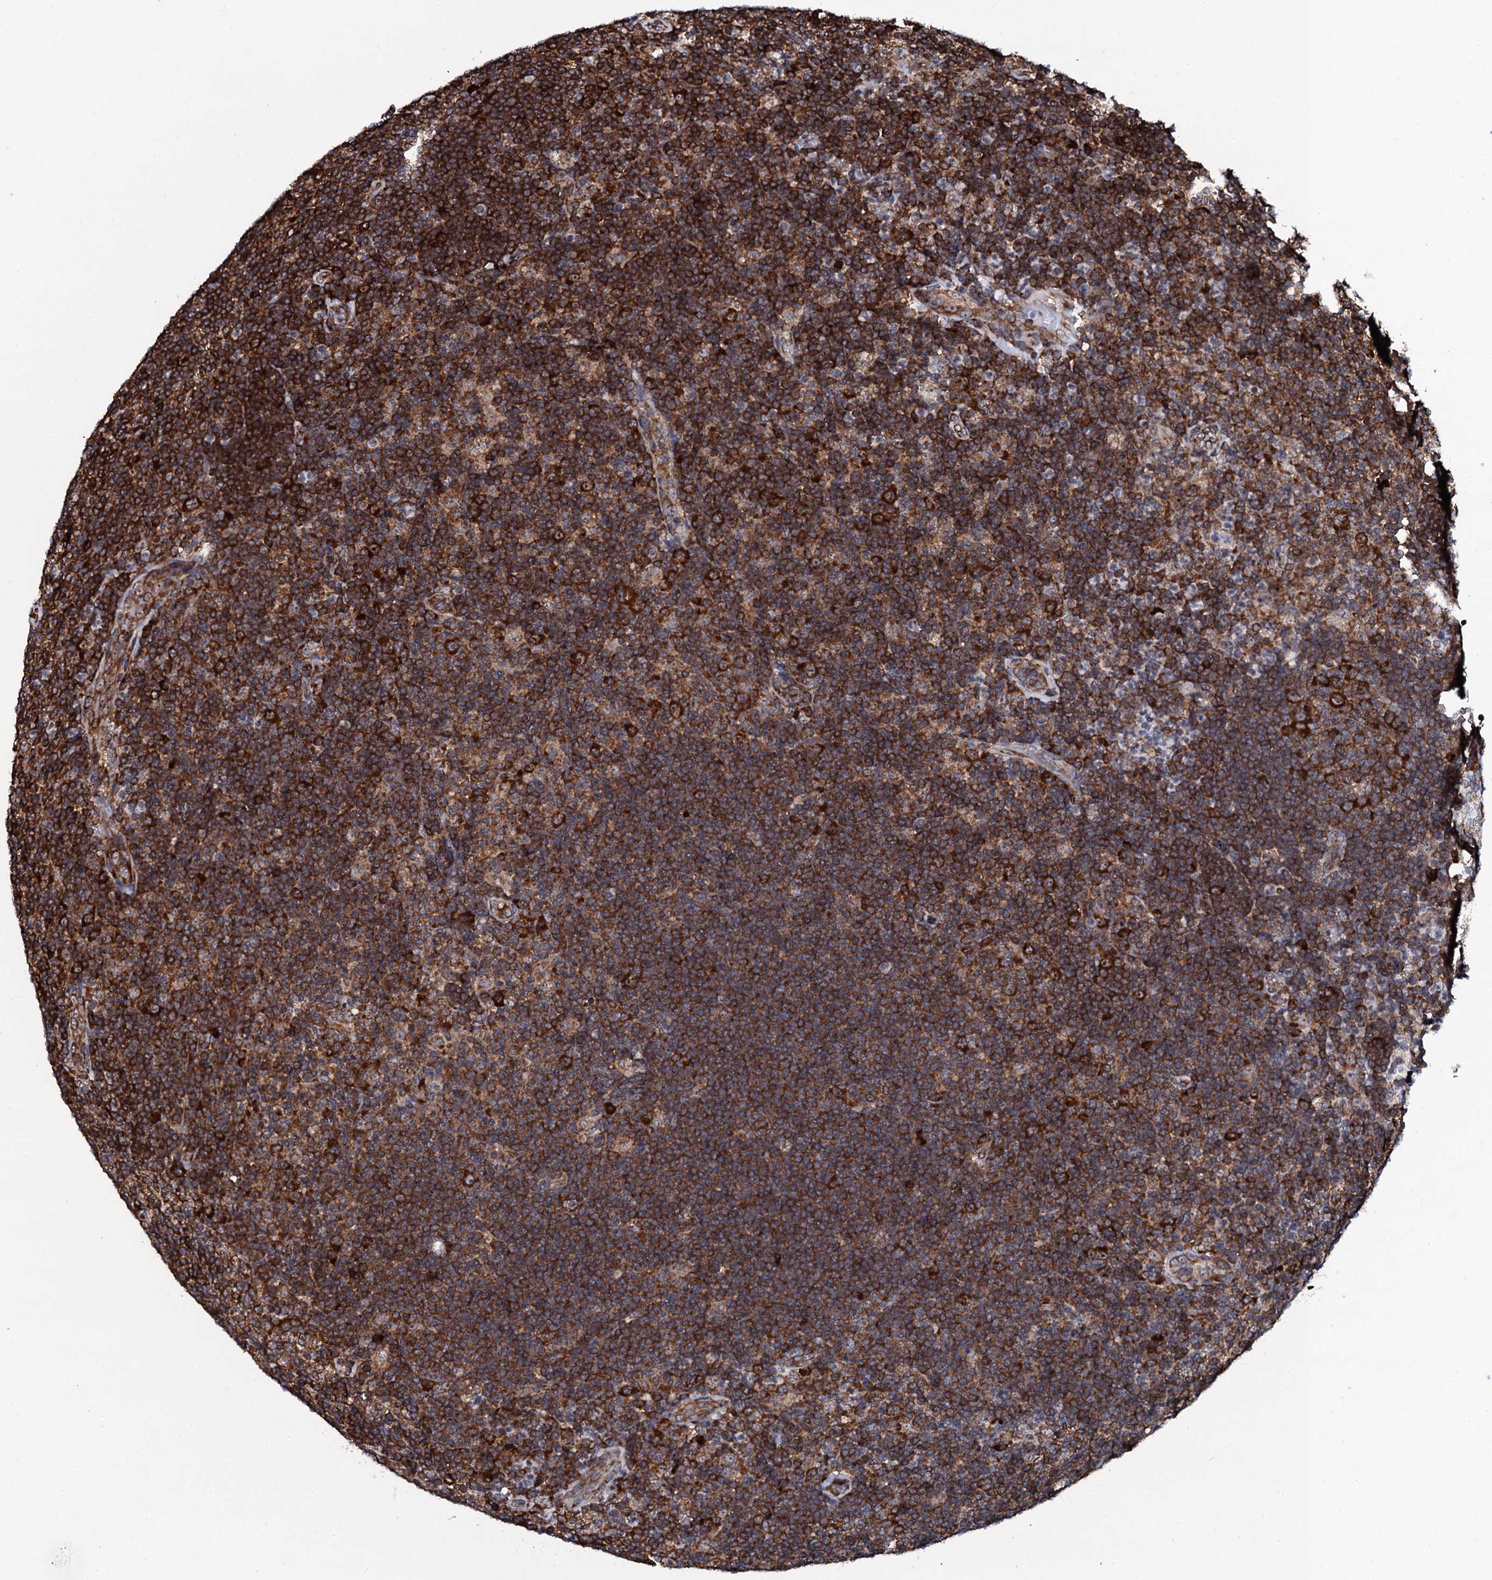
{"staining": {"intensity": "strong", "quantity": ">75%", "location": "cytoplasmic/membranous"}, "tissue": "lymphoma", "cell_type": "Tumor cells", "image_type": "cancer", "snomed": [{"axis": "morphology", "description": "Hodgkin's disease, NOS"}, {"axis": "topography", "description": "Lymph node"}], "caption": "The micrograph reveals immunohistochemical staining of lymphoma. There is strong cytoplasmic/membranous positivity is present in approximately >75% of tumor cells.", "gene": "SPTY2D1", "patient": {"sex": "female", "age": 57}}